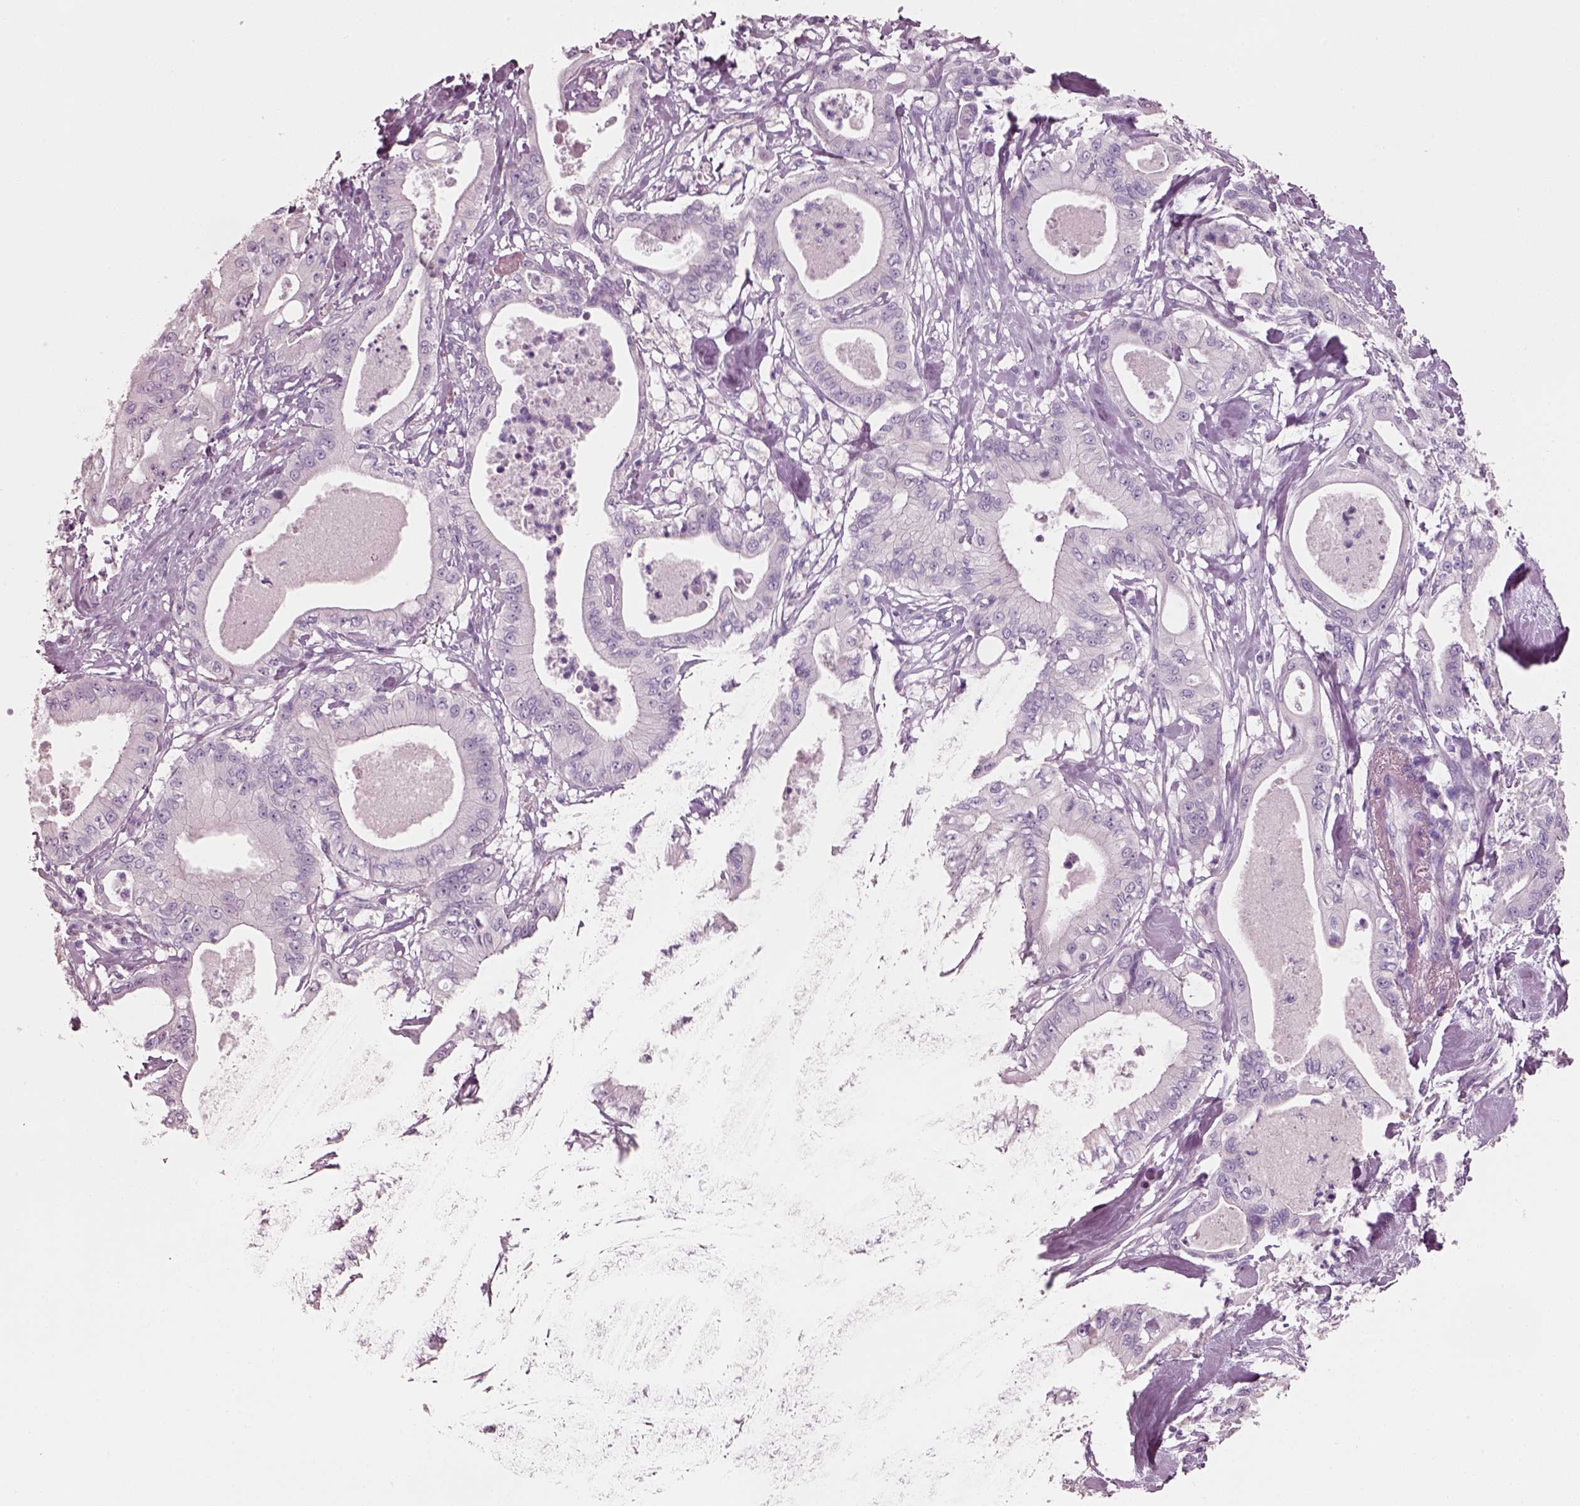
{"staining": {"intensity": "negative", "quantity": "none", "location": "none"}, "tissue": "pancreatic cancer", "cell_type": "Tumor cells", "image_type": "cancer", "snomed": [{"axis": "morphology", "description": "Adenocarcinoma, NOS"}, {"axis": "topography", "description": "Pancreas"}], "caption": "This is an immunohistochemistry micrograph of human pancreatic cancer (adenocarcinoma). There is no expression in tumor cells.", "gene": "PNOC", "patient": {"sex": "male", "age": 71}}